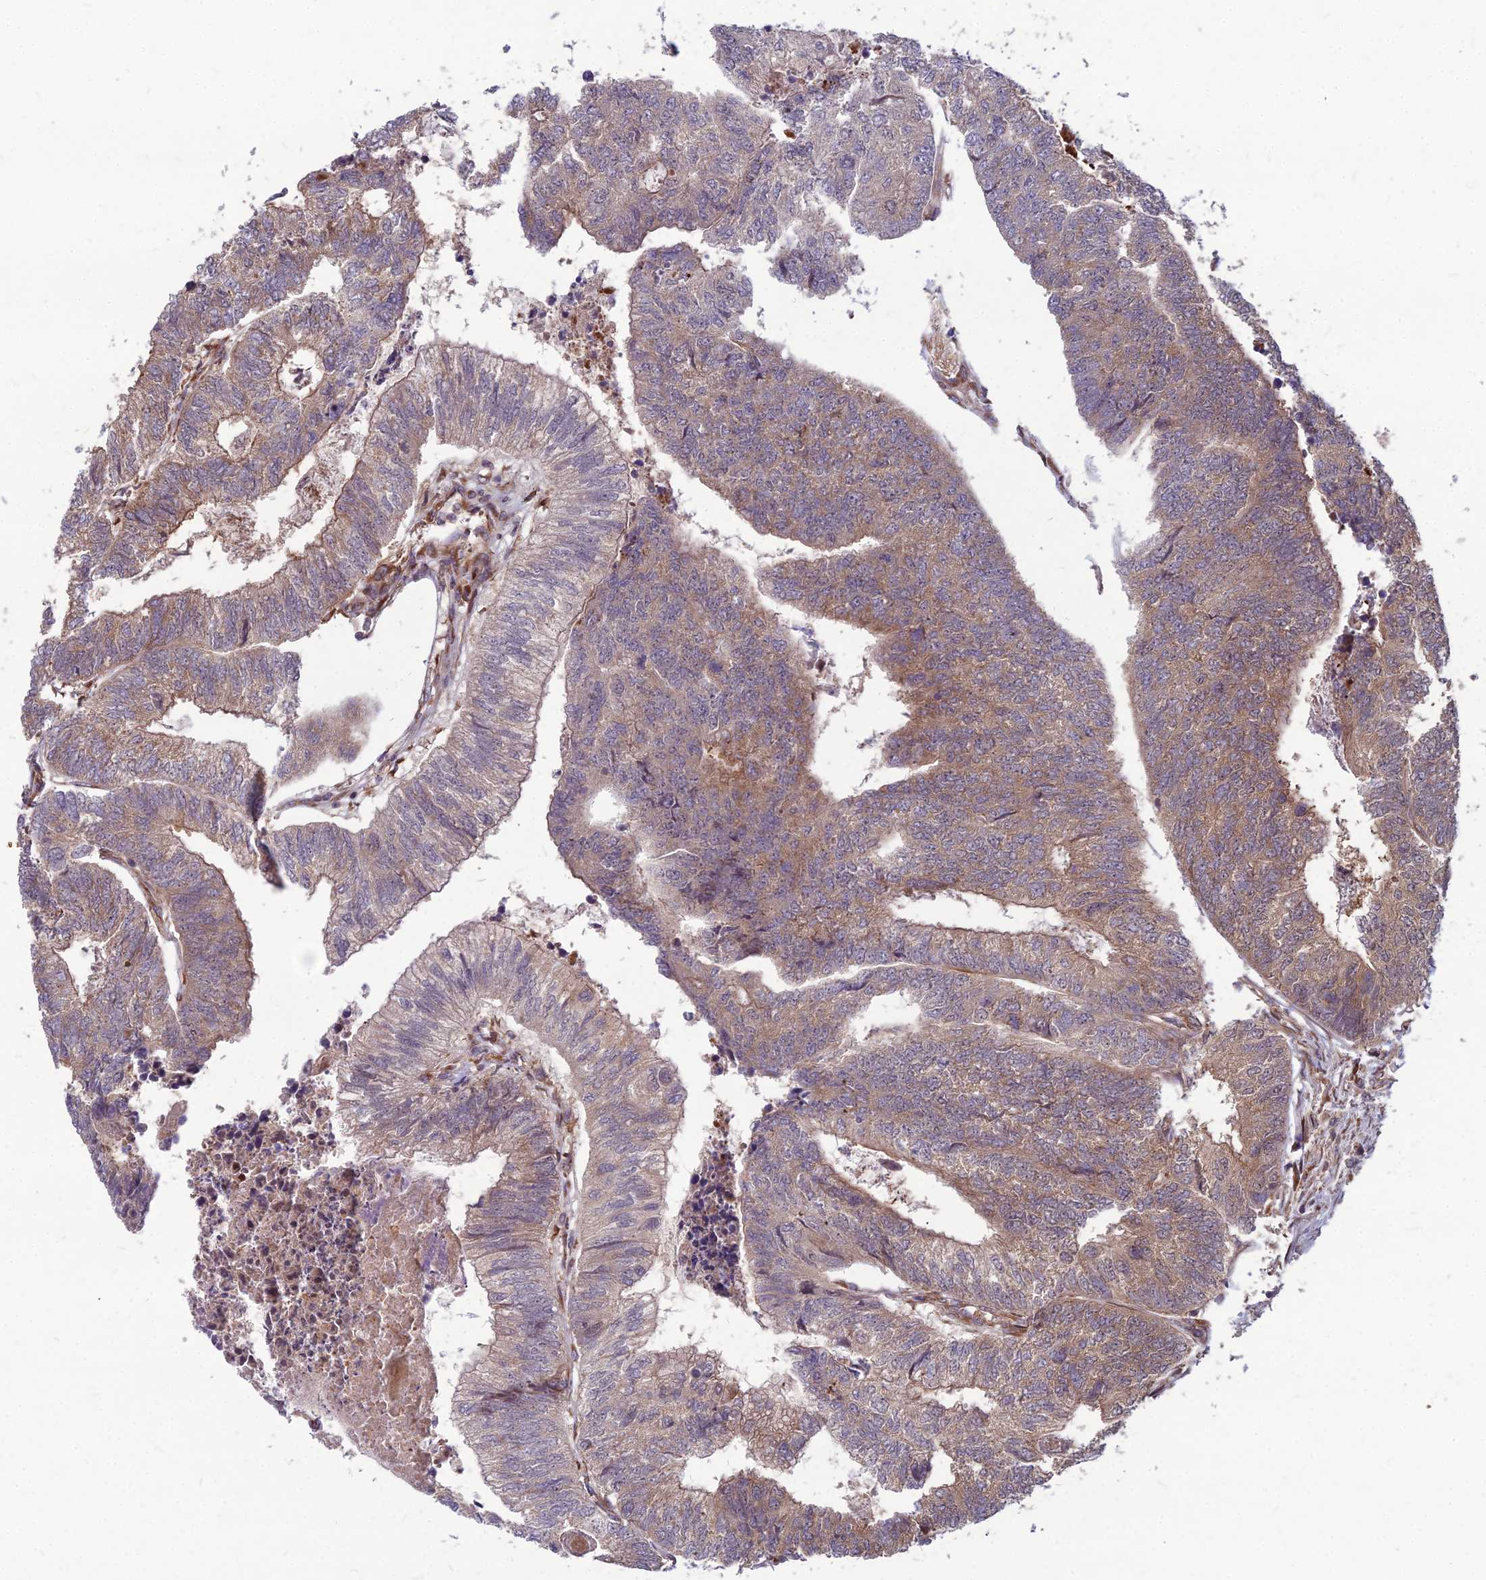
{"staining": {"intensity": "moderate", "quantity": "25%-75%", "location": "cytoplasmic/membranous"}, "tissue": "colorectal cancer", "cell_type": "Tumor cells", "image_type": "cancer", "snomed": [{"axis": "morphology", "description": "Adenocarcinoma, NOS"}, {"axis": "topography", "description": "Colon"}], "caption": "This is a micrograph of immunohistochemistry (IHC) staining of adenocarcinoma (colorectal), which shows moderate expression in the cytoplasmic/membranous of tumor cells.", "gene": "MFSD8", "patient": {"sex": "female", "age": 67}}